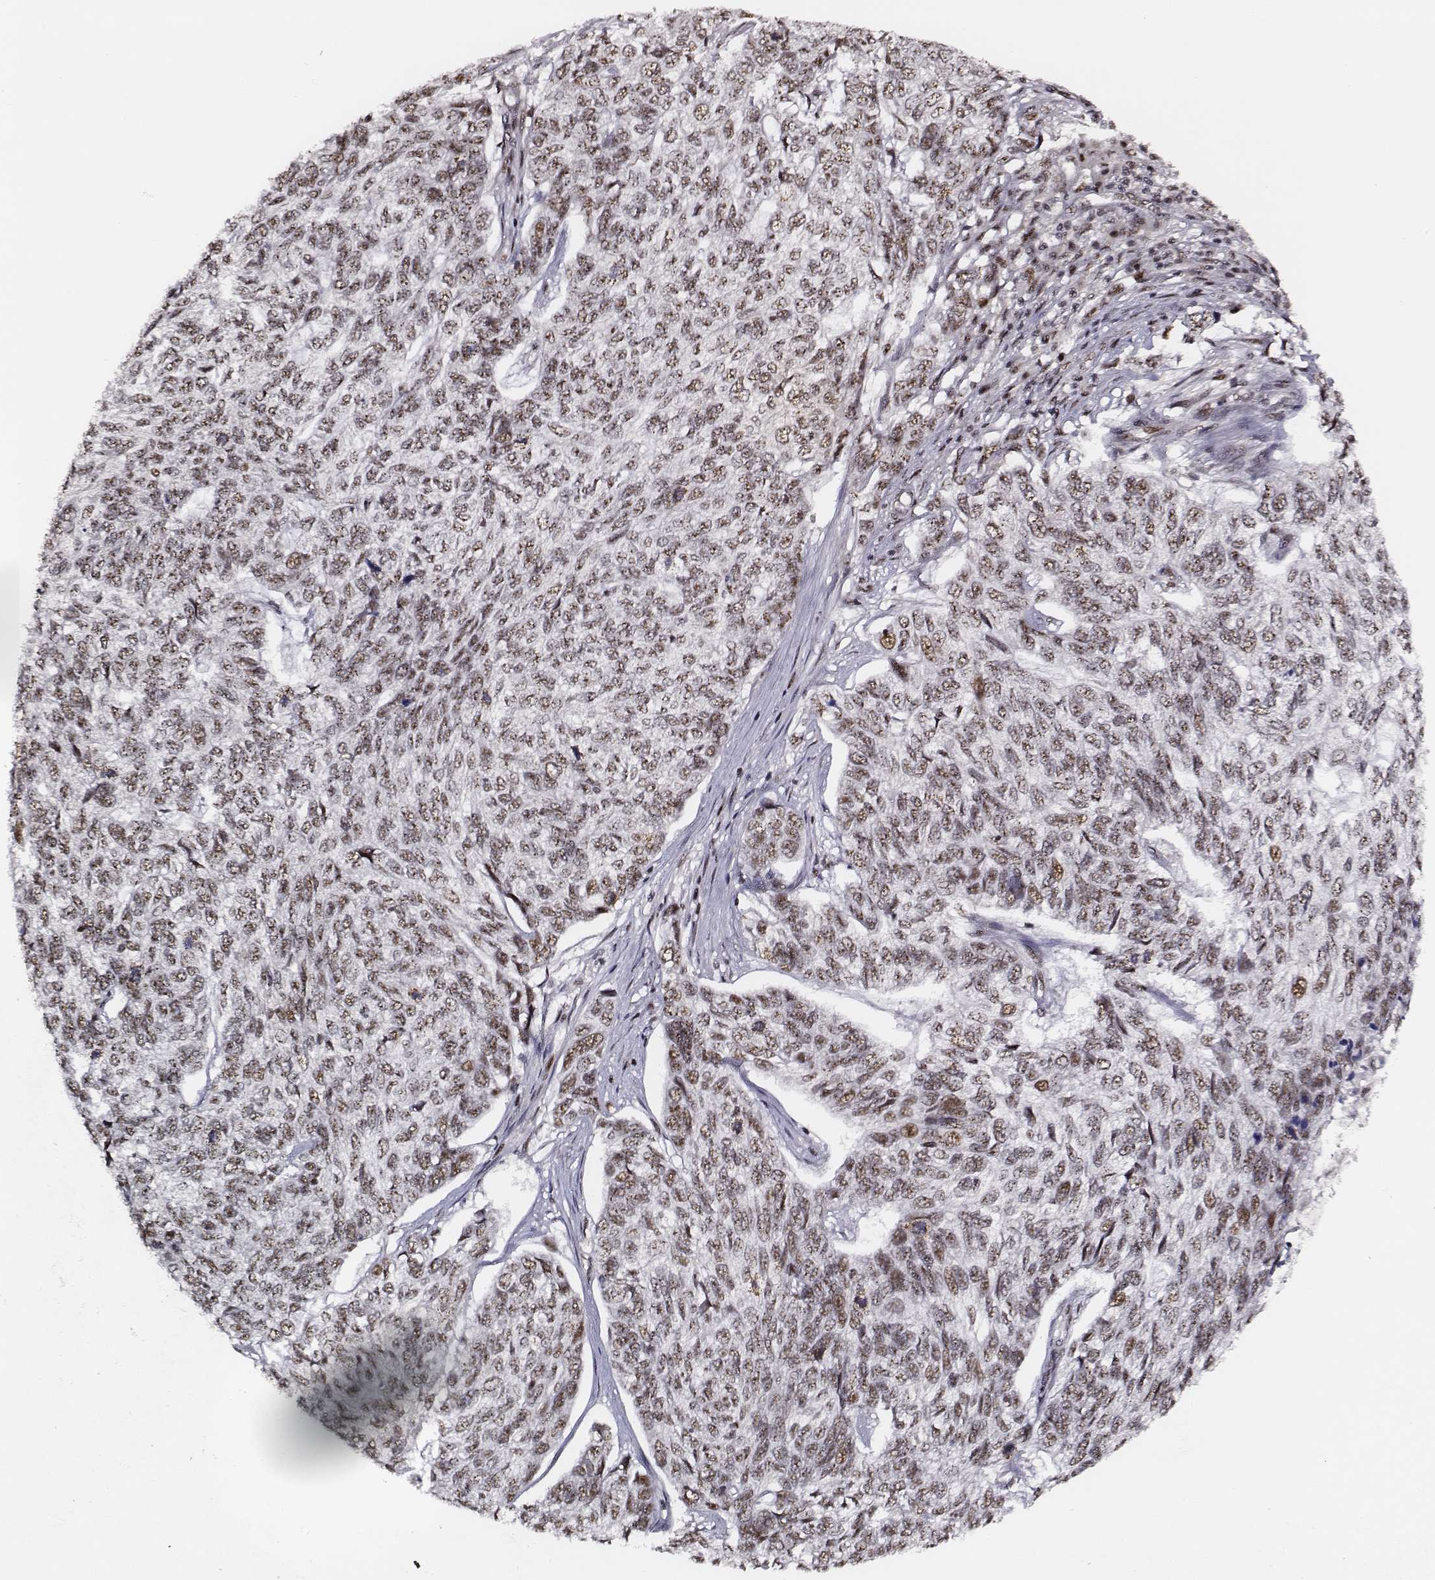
{"staining": {"intensity": "moderate", "quantity": ">75%", "location": "nuclear"}, "tissue": "skin cancer", "cell_type": "Tumor cells", "image_type": "cancer", "snomed": [{"axis": "morphology", "description": "Basal cell carcinoma"}, {"axis": "topography", "description": "Skin"}], "caption": "Tumor cells show medium levels of moderate nuclear expression in about >75% of cells in skin cancer (basal cell carcinoma). (DAB (3,3'-diaminobenzidine) IHC with brightfield microscopy, high magnification).", "gene": "PPARA", "patient": {"sex": "female", "age": 65}}